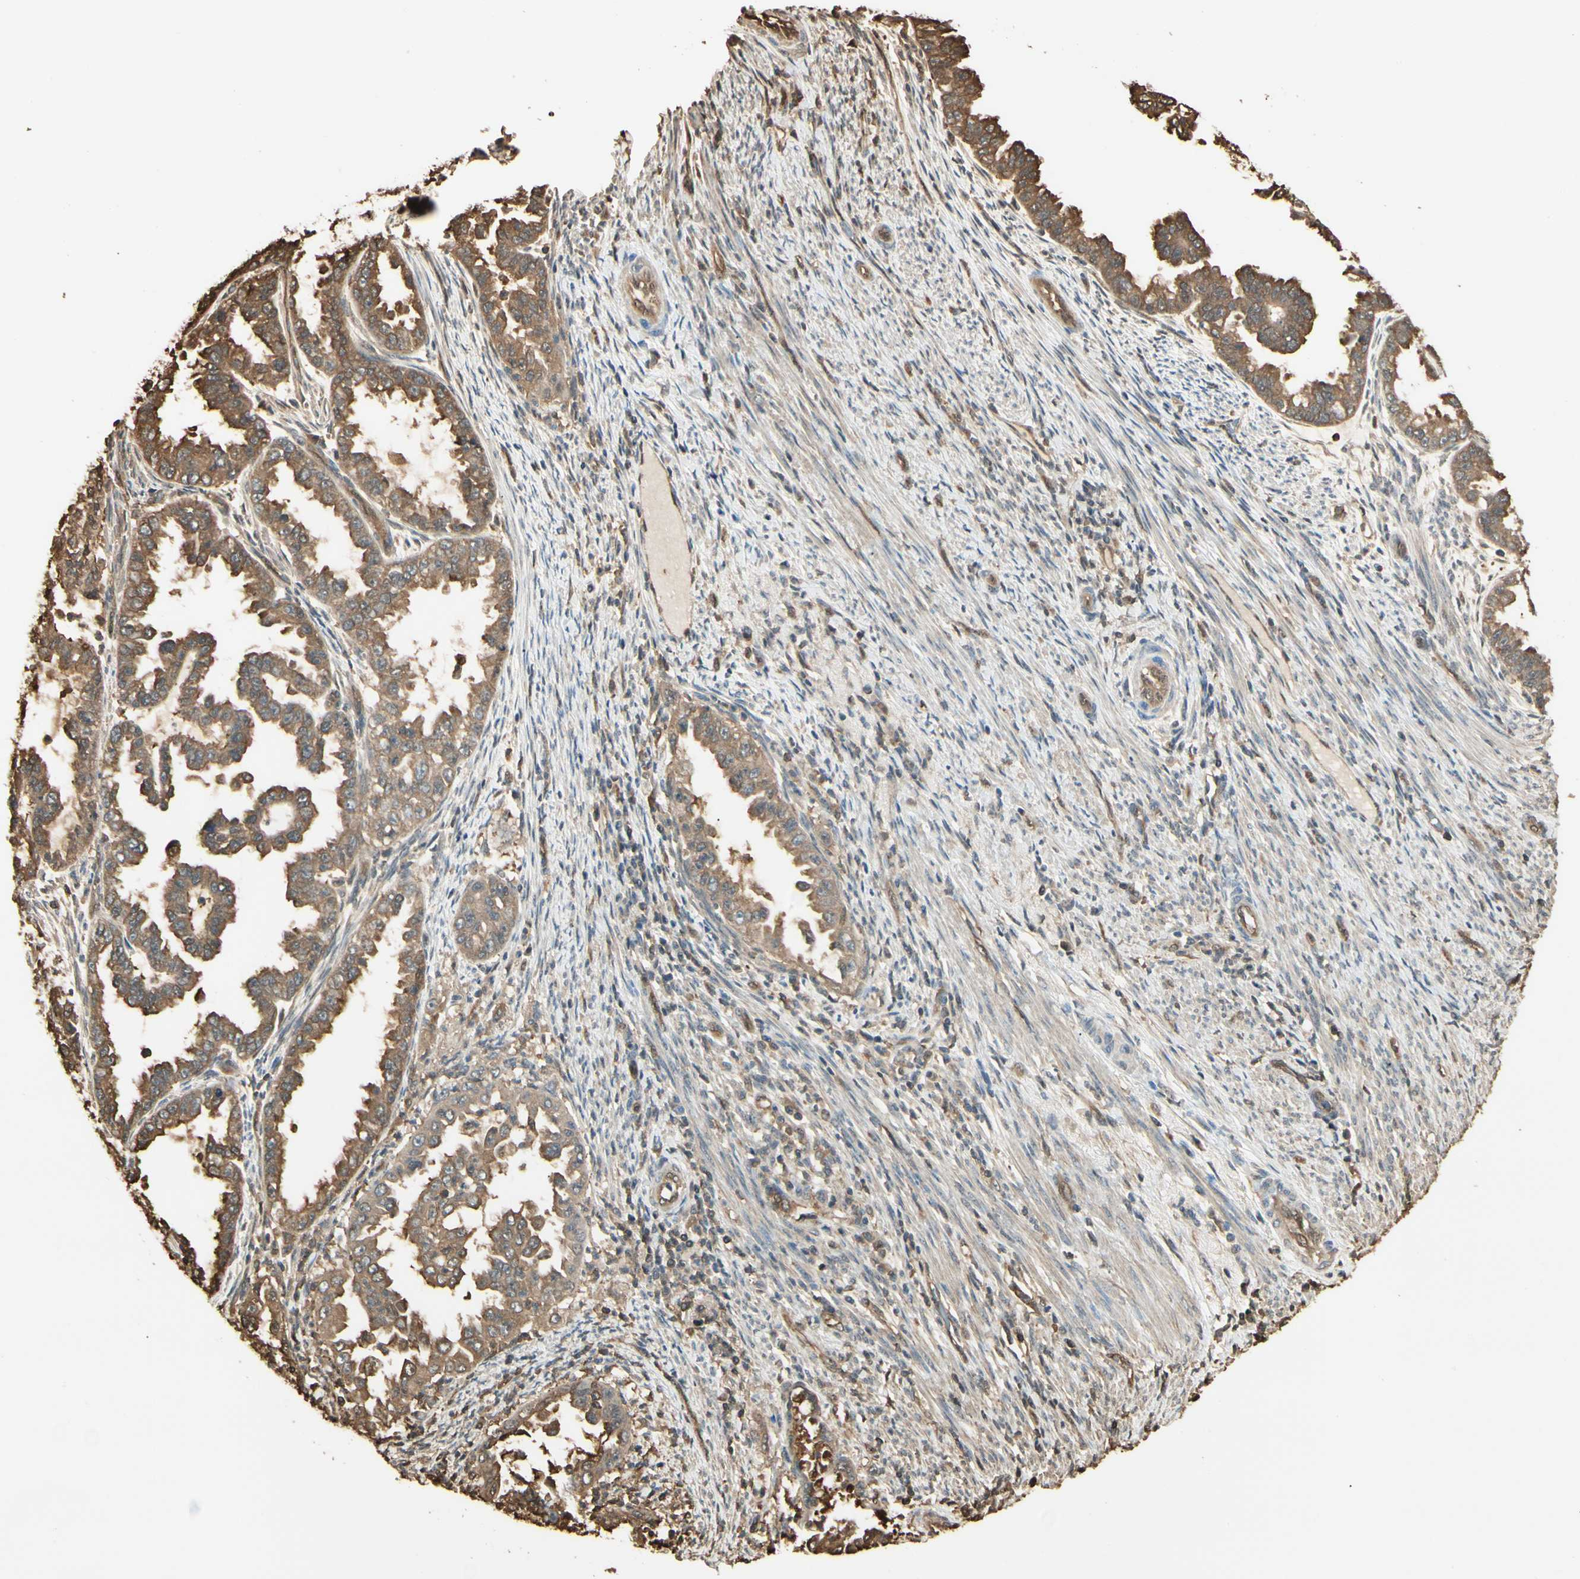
{"staining": {"intensity": "moderate", "quantity": ">75%", "location": "cytoplasmic/membranous"}, "tissue": "endometrial cancer", "cell_type": "Tumor cells", "image_type": "cancer", "snomed": [{"axis": "morphology", "description": "Adenocarcinoma, NOS"}, {"axis": "topography", "description": "Endometrium"}], "caption": "A high-resolution image shows immunohistochemistry (IHC) staining of endometrial cancer, which displays moderate cytoplasmic/membranous staining in about >75% of tumor cells. The staining was performed using DAB to visualize the protein expression in brown, while the nuclei were stained in blue with hematoxylin (Magnification: 20x).", "gene": "YWHAE", "patient": {"sex": "female", "age": 85}}